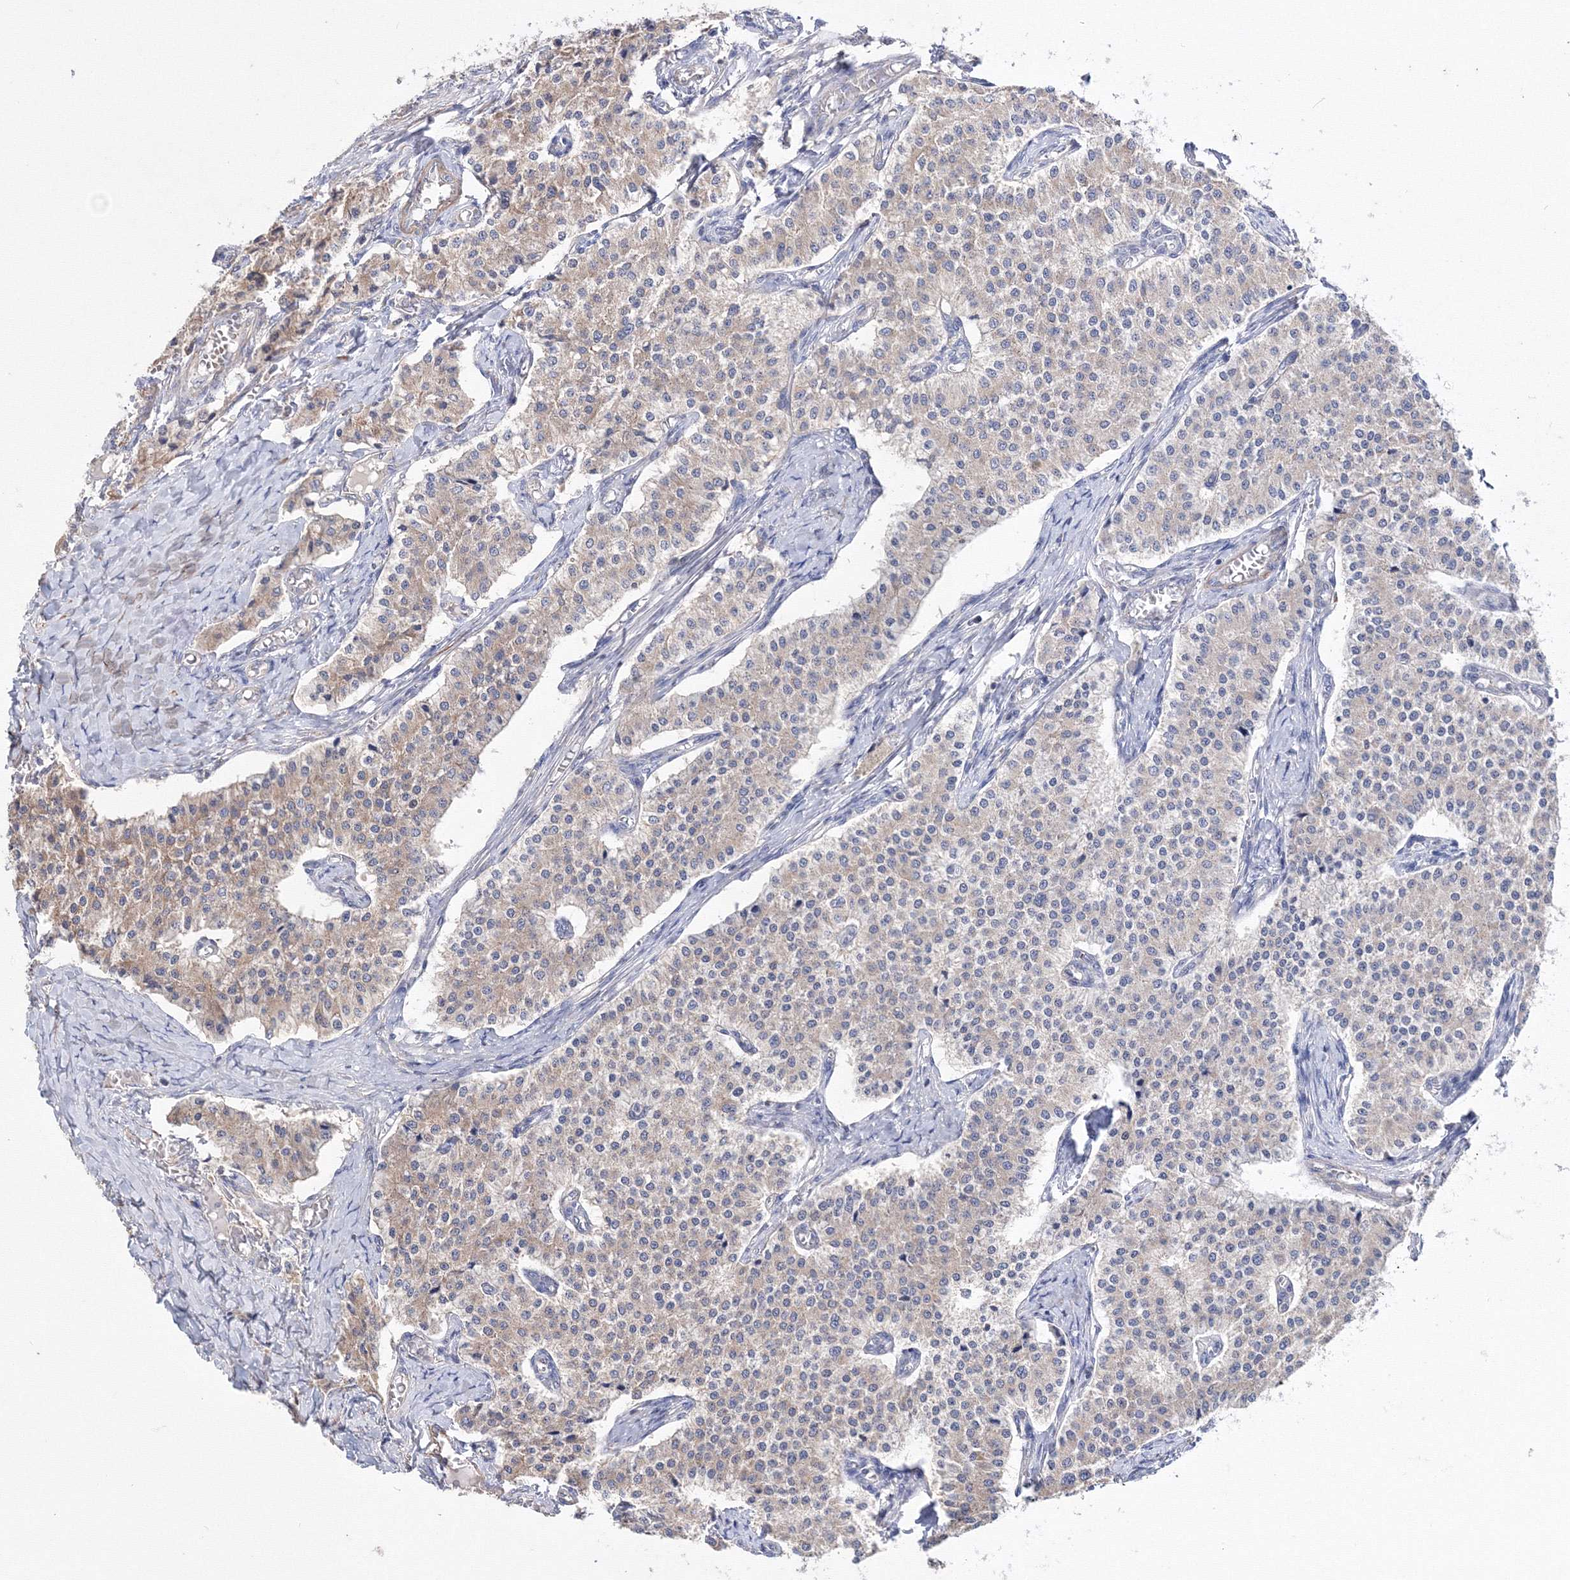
{"staining": {"intensity": "negative", "quantity": "none", "location": "none"}, "tissue": "carcinoid", "cell_type": "Tumor cells", "image_type": "cancer", "snomed": [{"axis": "morphology", "description": "Carcinoid, malignant, NOS"}, {"axis": "topography", "description": "Colon"}], "caption": "There is no significant positivity in tumor cells of malignant carcinoid.", "gene": "PPP2R2B", "patient": {"sex": "female", "age": 52}}